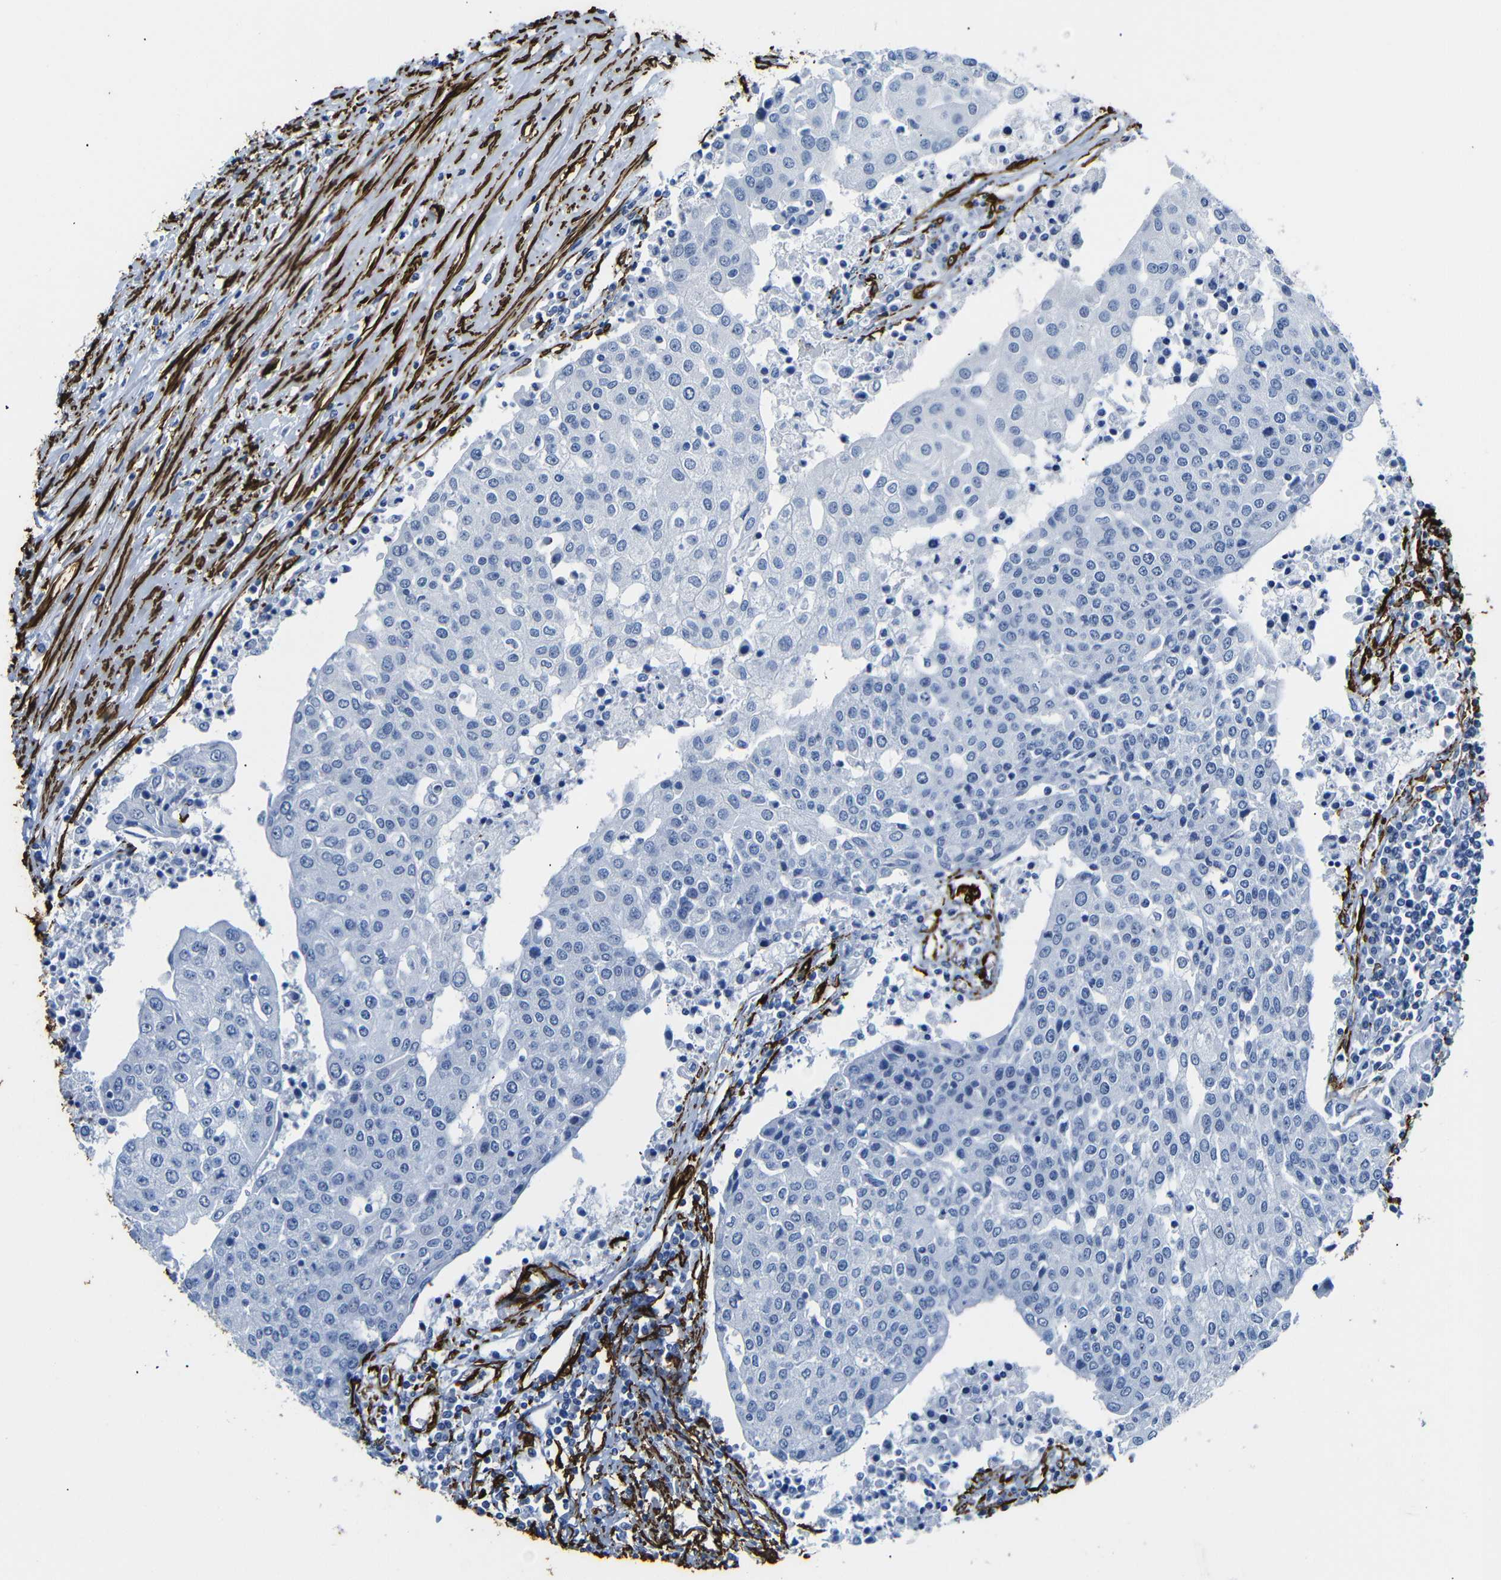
{"staining": {"intensity": "negative", "quantity": "none", "location": "none"}, "tissue": "urothelial cancer", "cell_type": "Tumor cells", "image_type": "cancer", "snomed": [{"axis": "morphology", "description": "Urothelial carcinoma, High grade"}, {"axis": "topography", "description": "Urinary bladder"}], "caption": "Immunohistochemistry micrograph of high-grade urothelial carcinoma stained for a protein (brown), which displays no expression in tumor cells.", "gene": "ACTA2", "patient": {"sex": "female", "age": 85}}